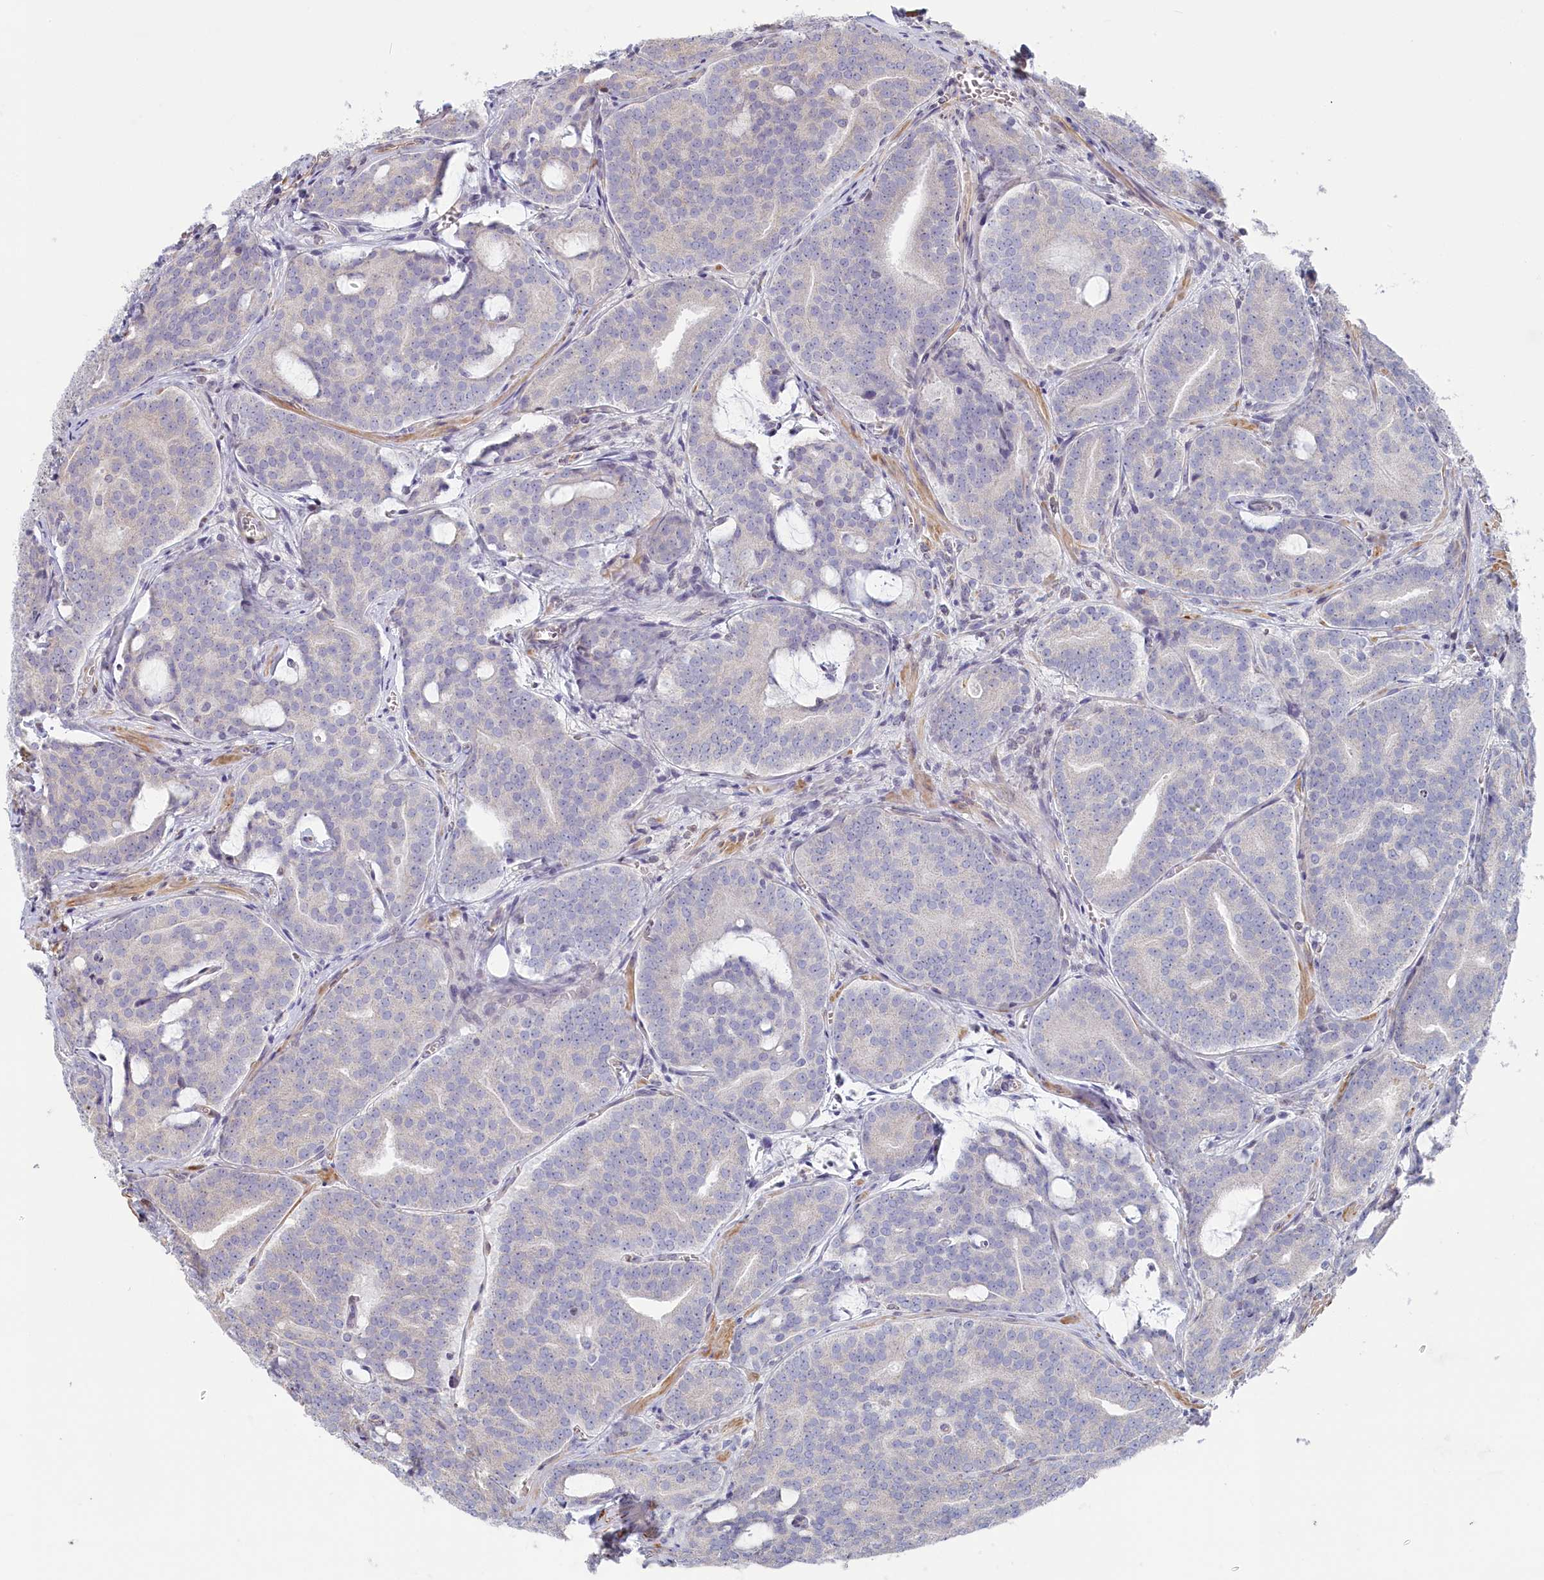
{"staining": {"intensity": "negative", "quantity": "none", "location": "none"}, "tissue": "prostate cancer", "cell_type": "Tumor cells", "image_type": "cancer", "snomed": [{"axis": "morphology", "description": "Adenocarcinoma, High grade"}, {"axis": "topography", "description": "Prostate"}], "caption": "Tumor cells are negative for brown protein staining in prostate adenocarcinoma (high-grade).", "gene": "INTS4", "patient": {"sex": "male", "age": 55}}